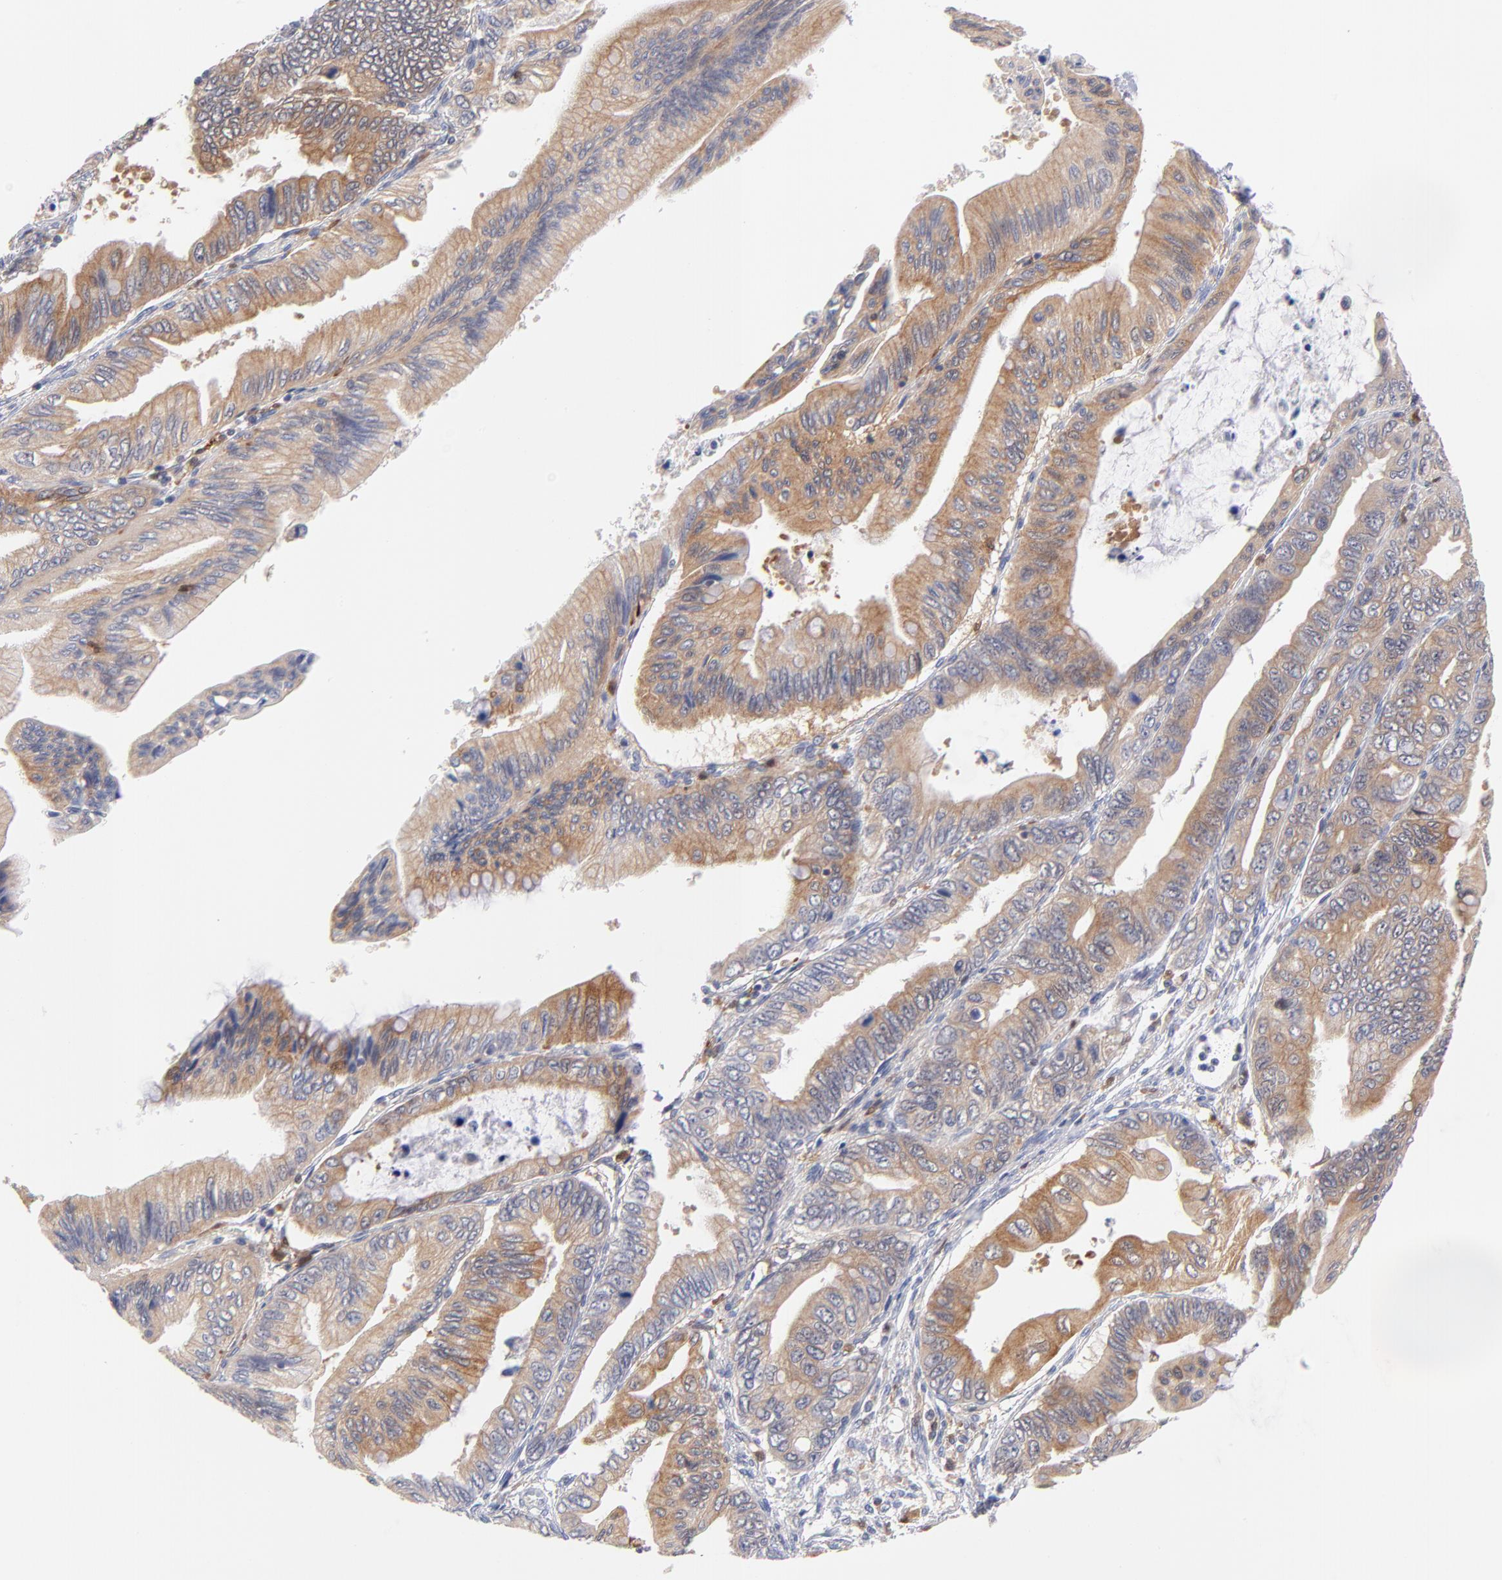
{"staining": {"intensity": "weak", "quantity": ">75%", "location": "cytoplasmic/membranous"}, "tissue": "pancreatic cancer", "cell_type": "Tumor cells", "image_type": "cancer", "snomed": [{"axis": "morphology", "description": "Adenocarcinoma, NOS"}, {"axis": "topography", "description": "Pancreas"}], "caption": "Protein staining shows weak cytoplasmic/membranous positivity in approximately >75% of tumor cells in pancreatic adenocarcinoma.", "gene": "BID", "patient": {"sex": "female", "age": 66}}